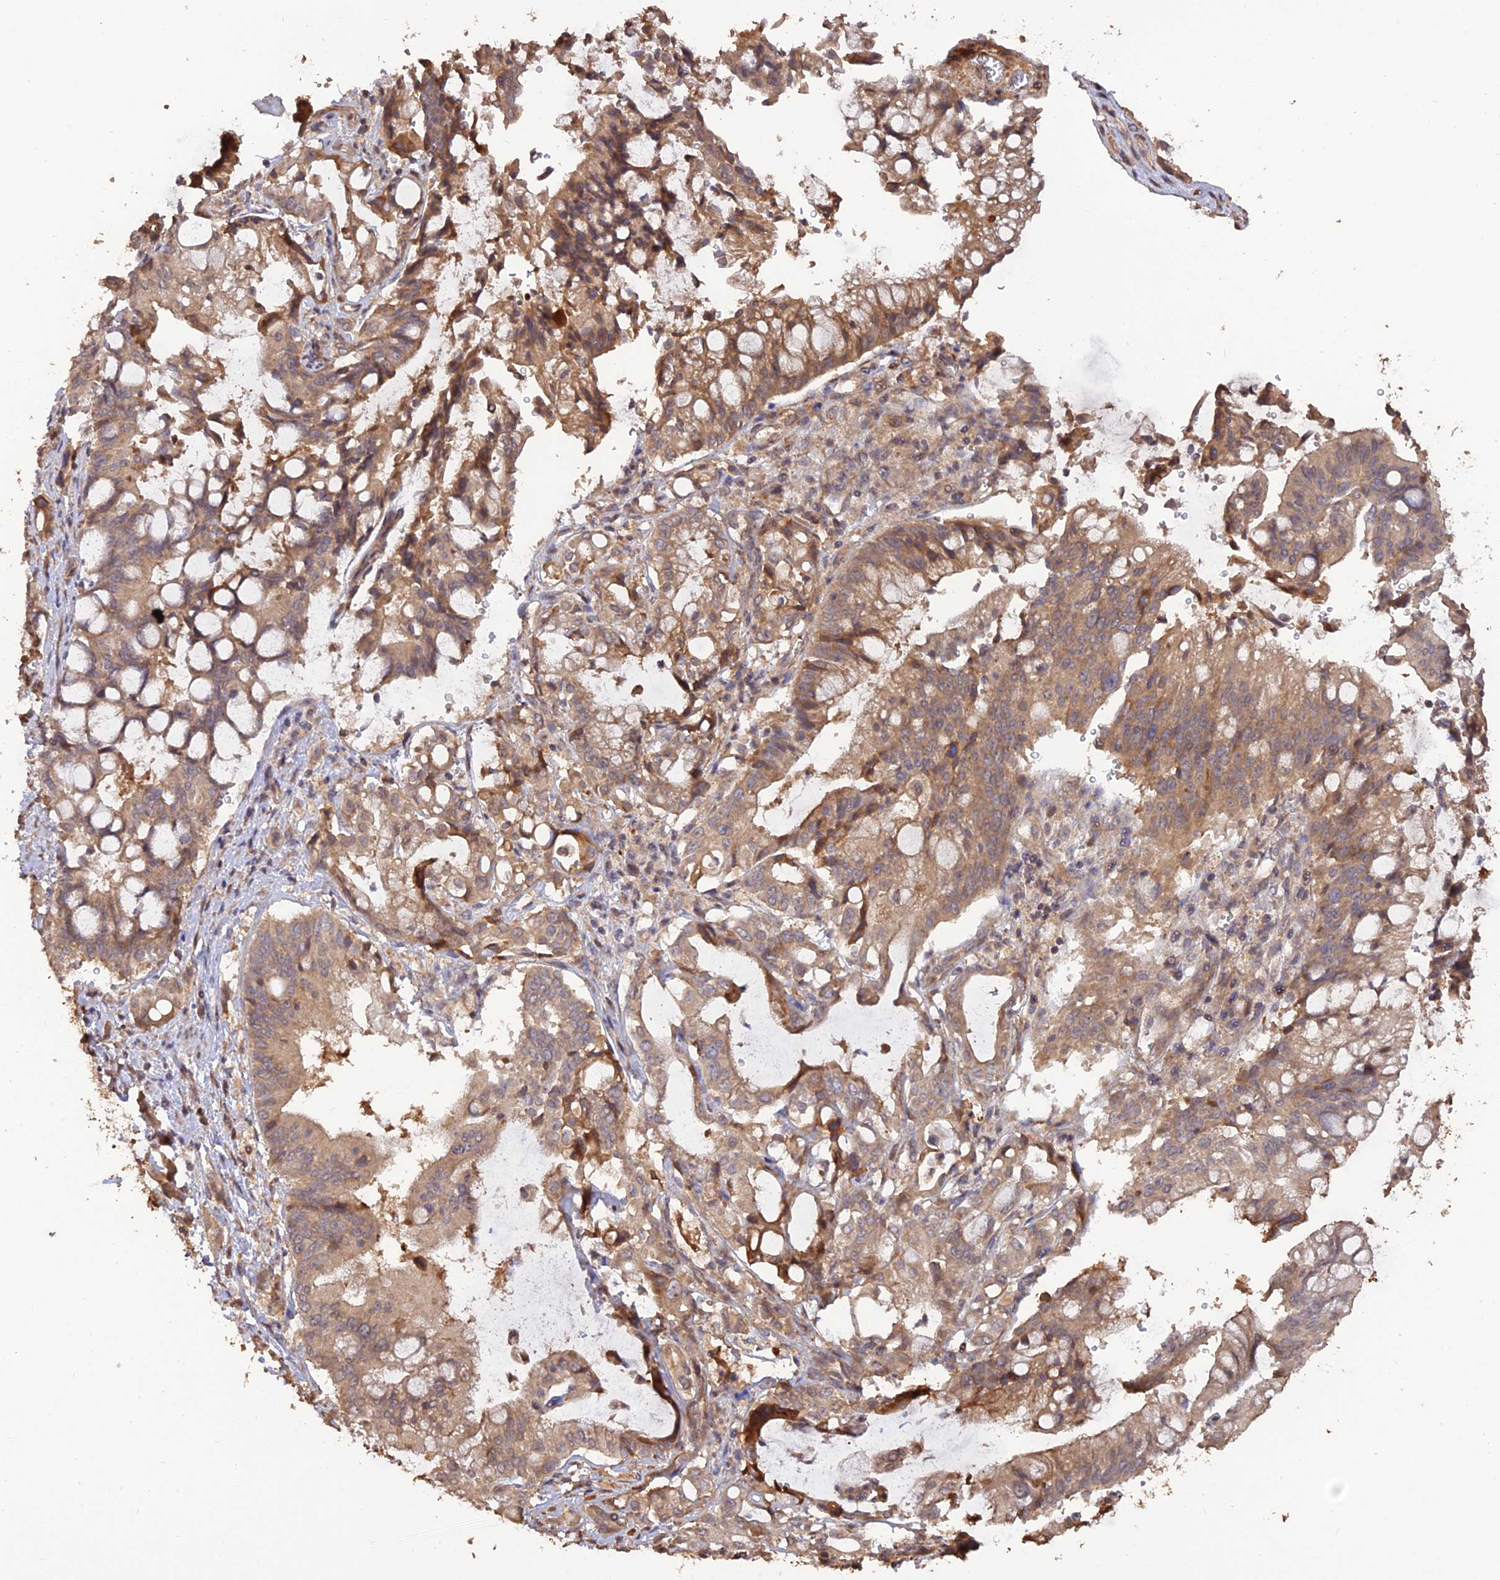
{"staining": {"intensity": "moderate", "quantity": ">75%", "location": "cytoplasmic/membranous"}, "tissue": "pancreatic cancer", "cell_type": "Tumor cells", "image_type": "cancer", "snomed": [{"axis": "morphology", "description": "Adenocarcinoma, NOS"}, {"axis": "topography", "description": "Pancreas"}], "caption": "Immunohistochemistry (IHC) of human pancreatic cancer reveals medium levels of moderate cytoplasmic/membranous positivity in about >75% of tumor cells.", "gene": "CREBL2", "patient": {"sex": "male", "age": 68}}